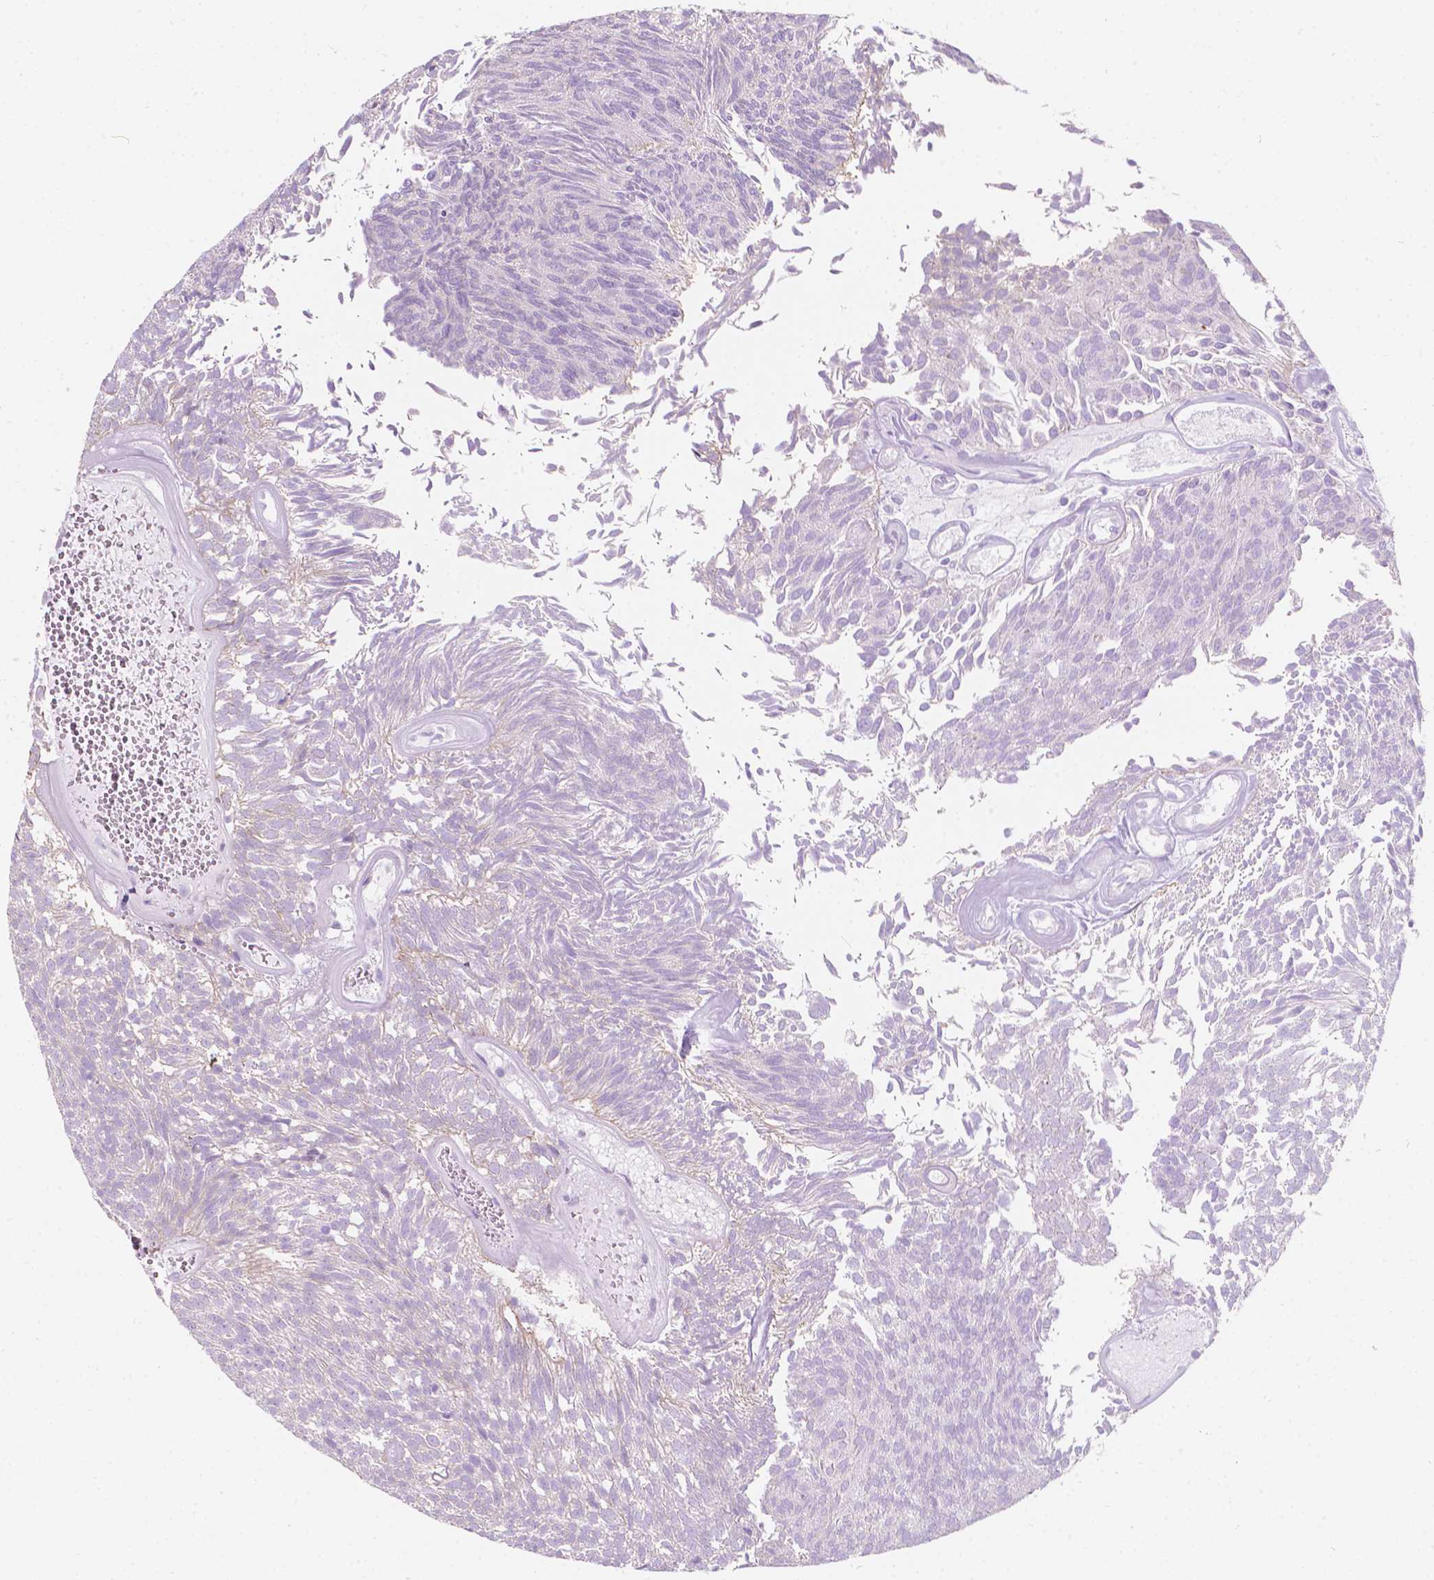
{"staining": {"intensity": "negative", "quantity": "none", "location": "none"}, "tissue": "urothelial cancer", "cell_type": "Tumor cells", "image_type": "cancer", "snomed": [{"axis": "morphology", "description": "Urothelial carcinoma, Low grade"}, {"axis": "topography", "description": "Urinary bladder"}], "caption": "This is an immunohistochemistry micrograph of human urothelial carcinoma (low-grade). There is no positivity in tumor cells.", "gene": "NOS1AP", "patient": {"sex": "male", "age": 77}}